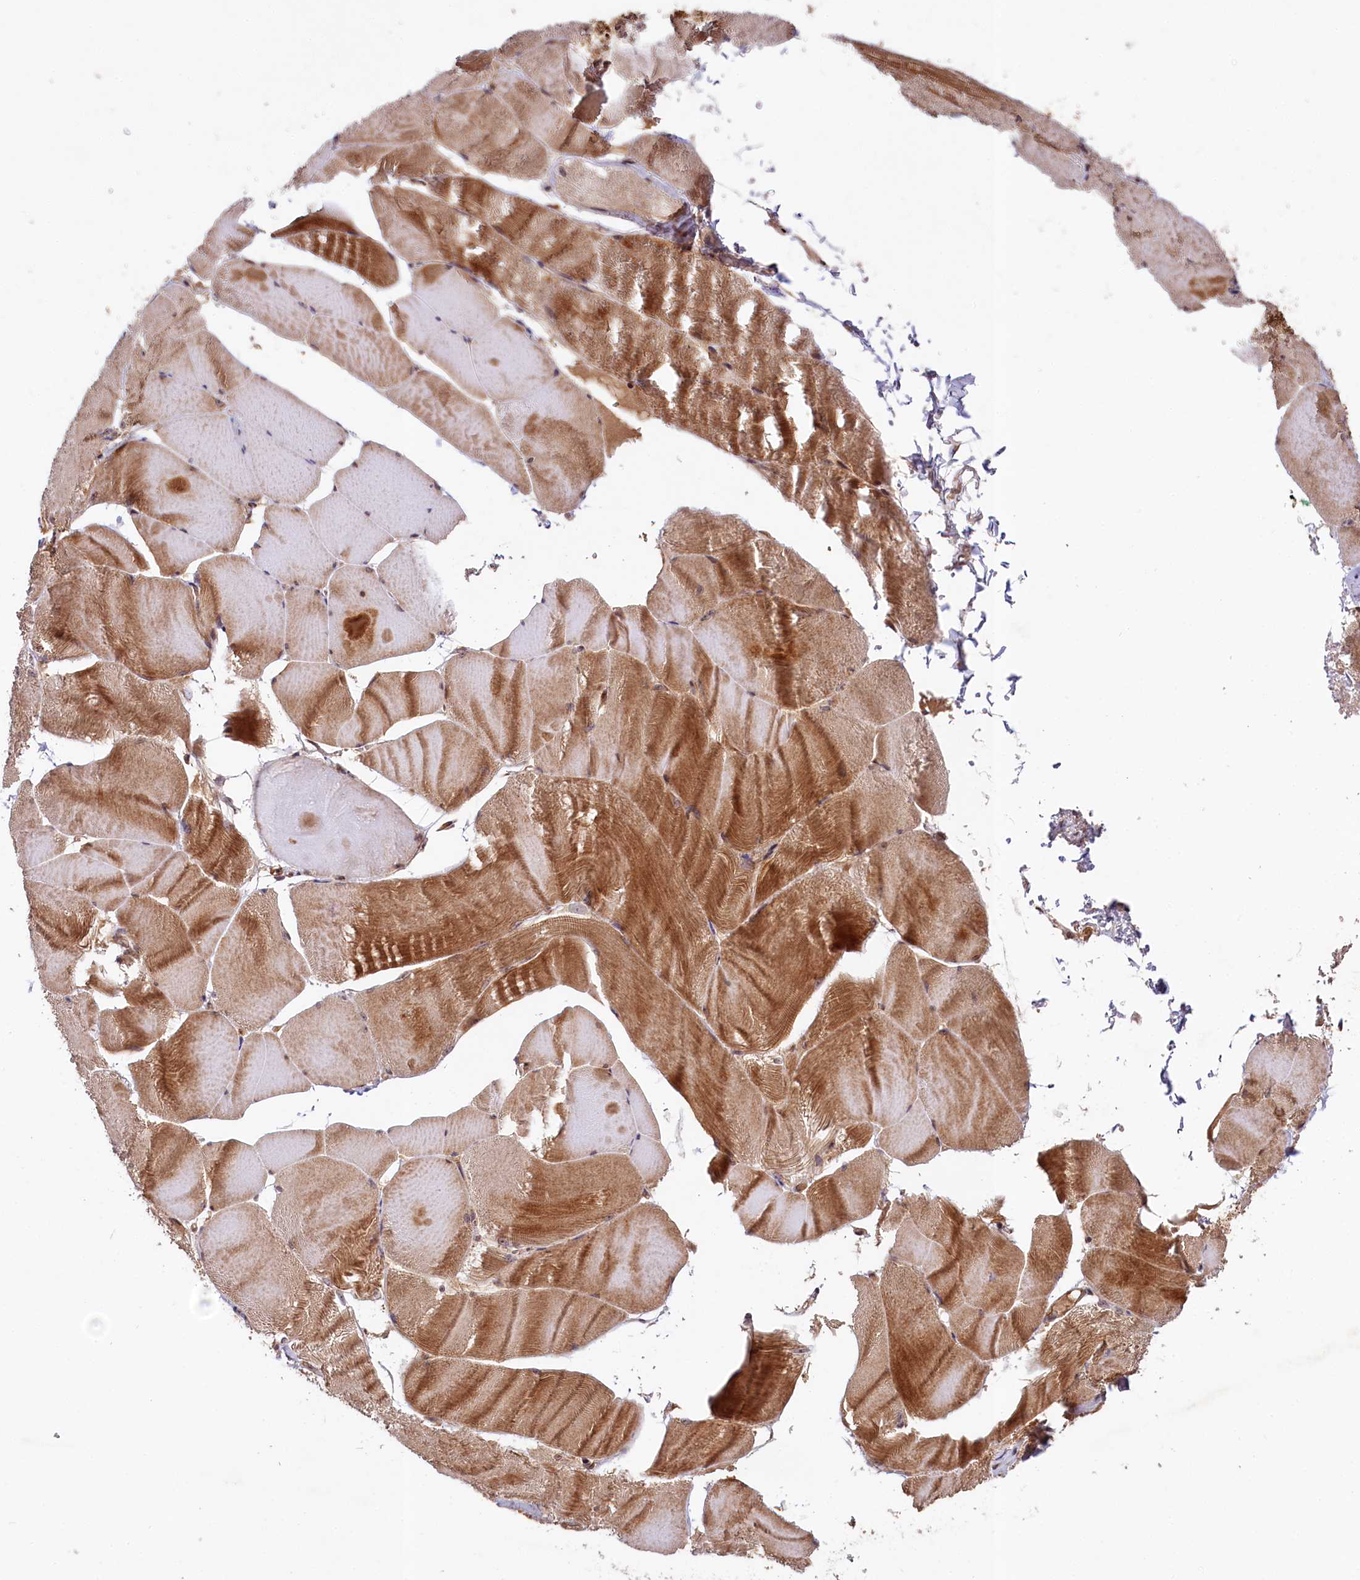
{"staining": {"intensity": "moderate", "quantity": ">75%", "location": "cytoplasmic/membranous"}, "tissue": "skeletal muscle", "cell_type": "Myocytes", "image_type": "normal", "snomed": [{"axis": "morphology", "description": "Normal tissue, NOS"}, {"axis": "morphology", "description": "Basal cell carcinoma"}, {"axis": "topography", "description": "Skeletal muscle"}], "caption": "An immunohistochemistry histopathology image of unremarkable tissue is shown. Protein staining in brown labels moderate cytoplasmic/membranous positivity in skeletal muscle within myocytes. Using DAB (3,3'-diaminobenzidine) (brown) and hematoxylin (blue) stains, captured at high magnification using brightfield microscopy.", "gene": "NEDD1", "patient": {"sex": "female", "age": 64}}